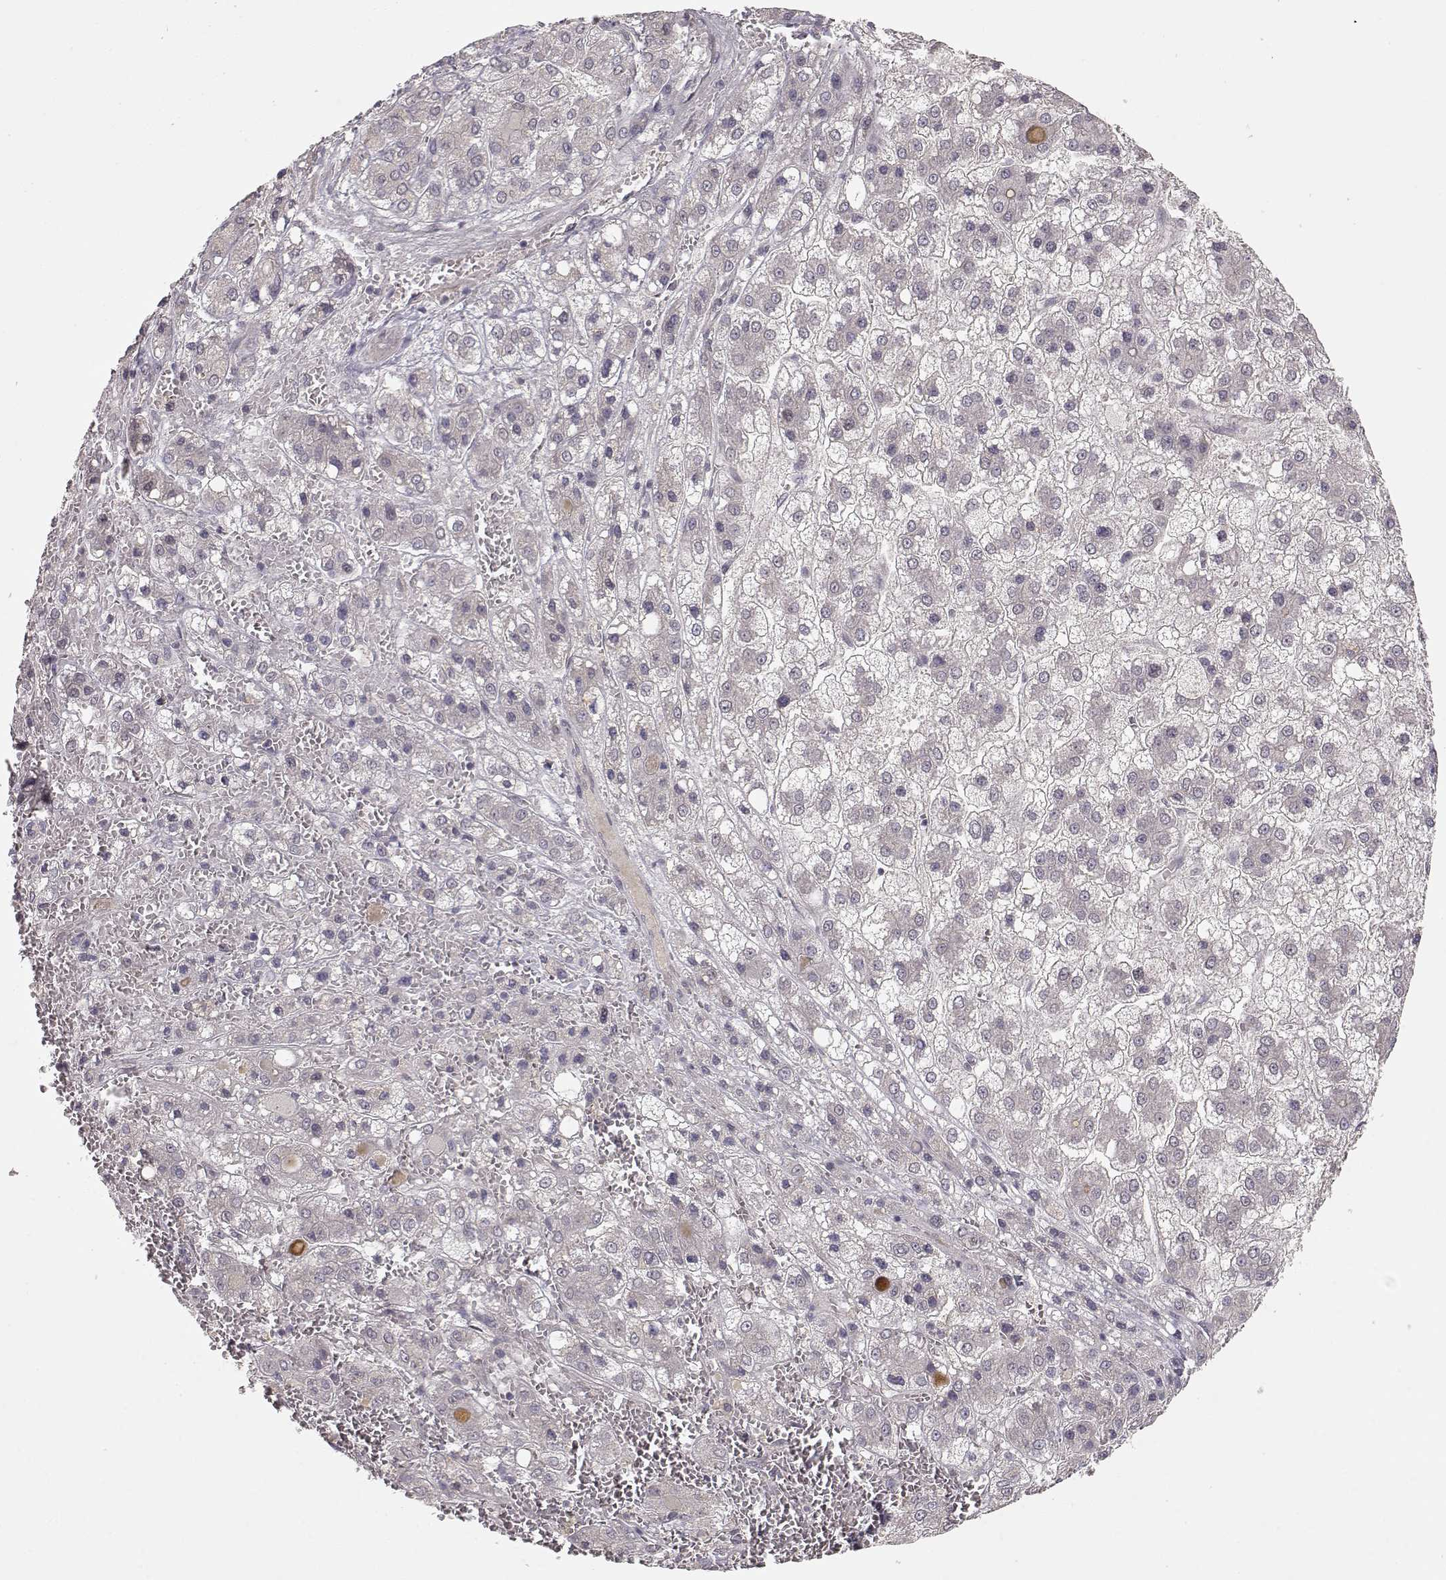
{"staining": {"intensity": "negative", "quantity": "none", "location": "none"}, "tissue": "liver cancer", "cell_type": "Tumor cells", "image_type": "cancer", "snomed": [{"axis": "morphology", "description": "Carcinoma, Hepatocellular, NOS"}, {"axis": "topography", "description": "Liver"}], "caption": "This photomicrograph is of liver cancer (hepatocellular carcinoma) stained with immunohistochemistry to label a protein in brown with the nuclei are counter-stained blue. There is no expression in tumor cells.", "gene": "PNMT", "patient": {"sex": "male", "age": 73}}